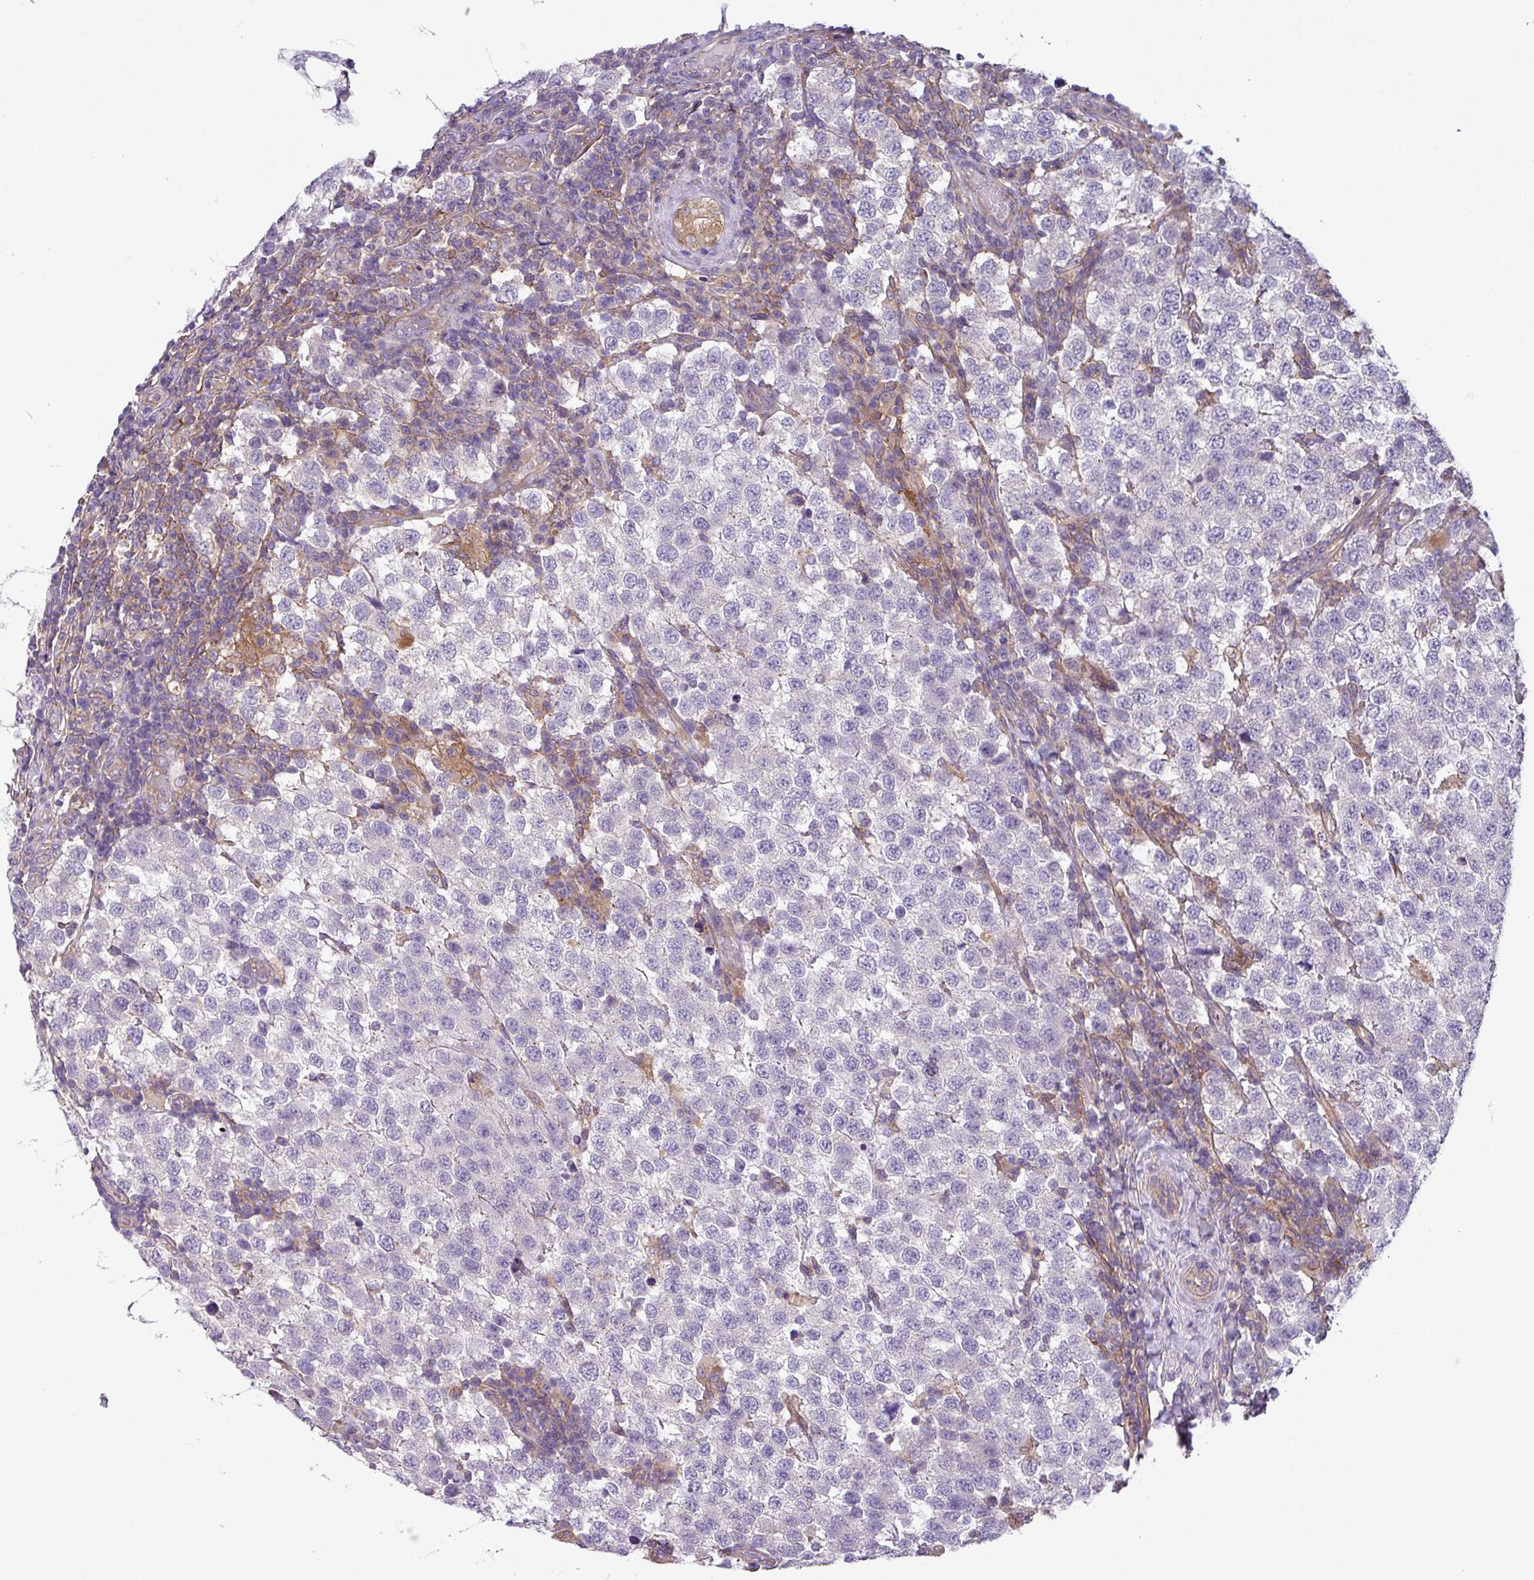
{"staining": {"intensity": "negative", "quantity": "none", "location": "none"}, "tissue": "testis cancer", "cell_type": "Tumor cells", "image_type": "cancer", "snomed": [{"axis": "morphology", "description": "Seminoma, NOS"}, {"axis": "topography", "description": "Testis"}], "caption": "Seminoma (testis) was stained to show a protein in brown. There is no significant staining in tumor cells. The staining was performed using DAB to visualize the protein expression in brown, while the nuclei were stained in blue with hematoxylin (Magnification: 20x).", "gene": "SLC23A2", "patient": {"sex": "male", "age": 34}}